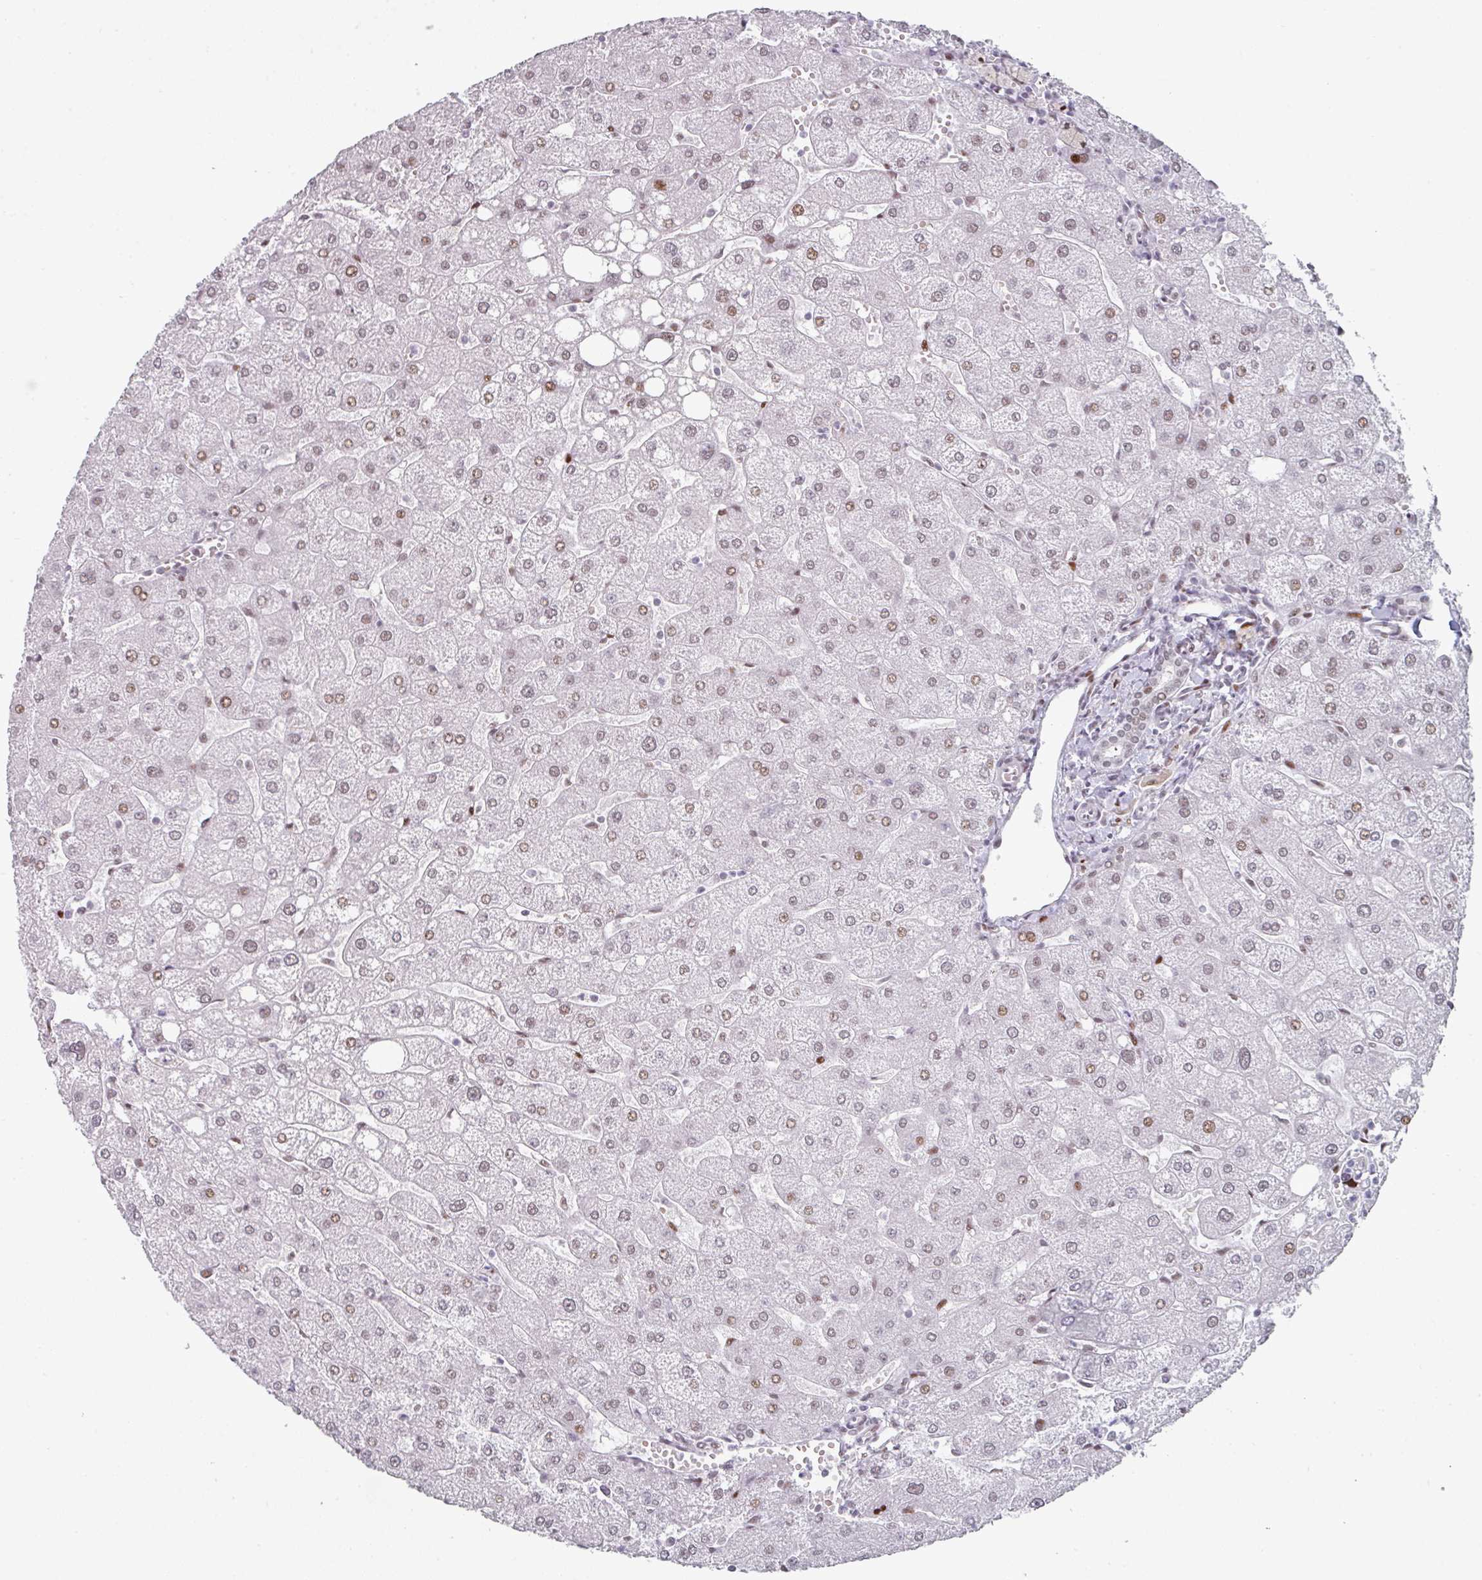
{"staining": {"intensity": "weak", "quantity": ">75%", "location": "nuclear"}, "tissue": "liver", "cell_type": "Cholangiocytes", "image_type": "normal", "snomed": [{"axis": "morphology", "description": "Normal tissue, NOS"}, {"axis": "topography", "description": "Liver"}], "caption": "The immunohistochemical stain labels weak nuclear expression in cholangiocytes of benign liver.", "gene": "SF3B5", "patient": {"sex": "male", "age": 67}}